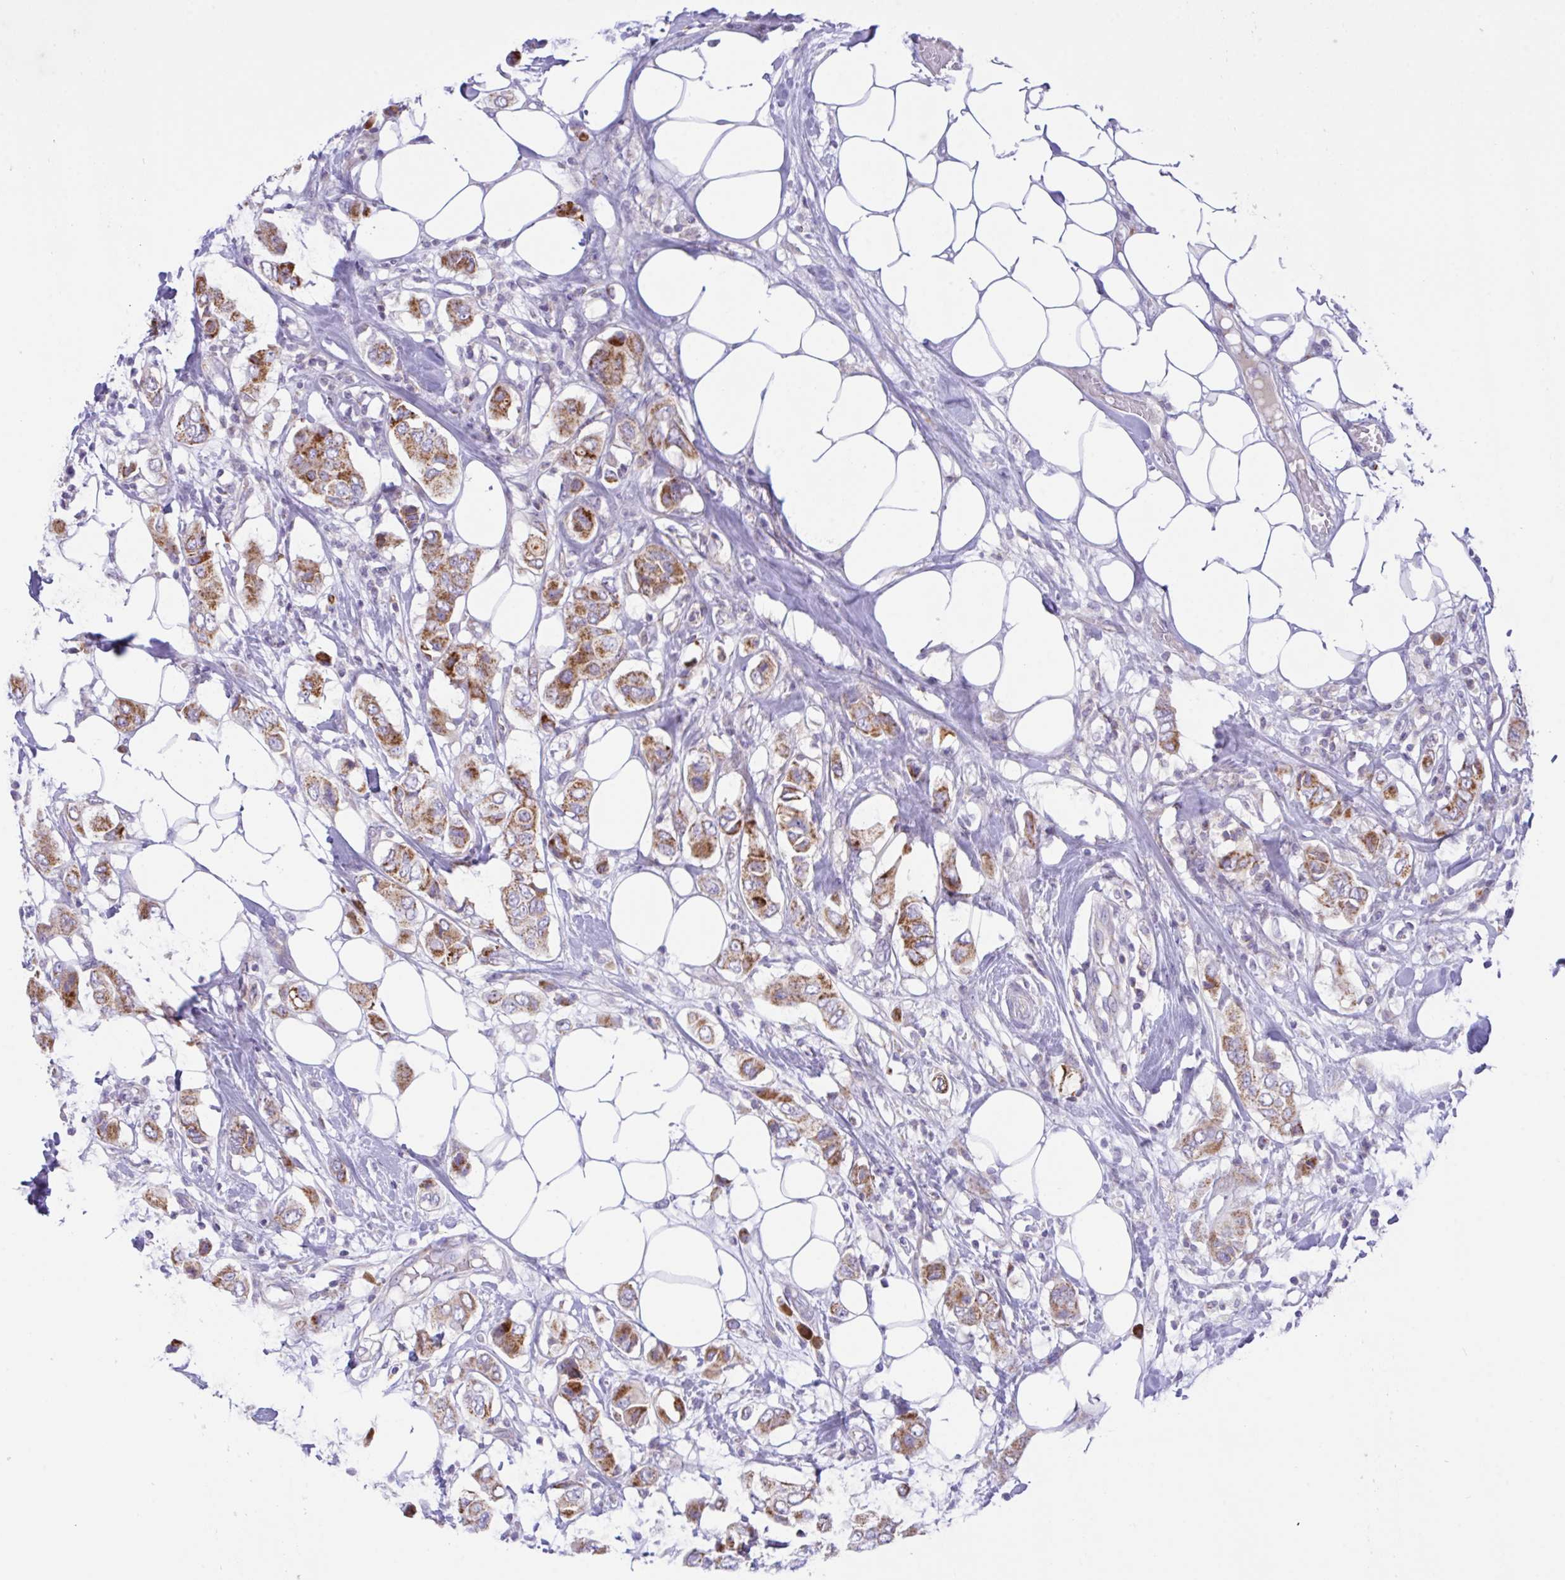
{"staining": {"intensity": "moderate", "quantity": ">75%", "location": "cytoplasmic/membranous"}, "tissue": "breast cancer", "cell_type": "Tumor cells", "image_type": "cancer", "snomed": [{"axis": "morphology", "description": "Lobular carcinoma"}, {"axis": "topography", "description": "Breast"}], "caption": "Immunohistochemical staining of human breast lobular carcinoma shows medium levels of moderate cytoplasmic/membranous expression in about >75% of tumor cells. The protein is stained brown, and the nuclei are stained in blue (DAB IHC with brightfield microscopy, high magnification).", "gene": "CHDH", "patient": {"sex": "female", "age": 51}}